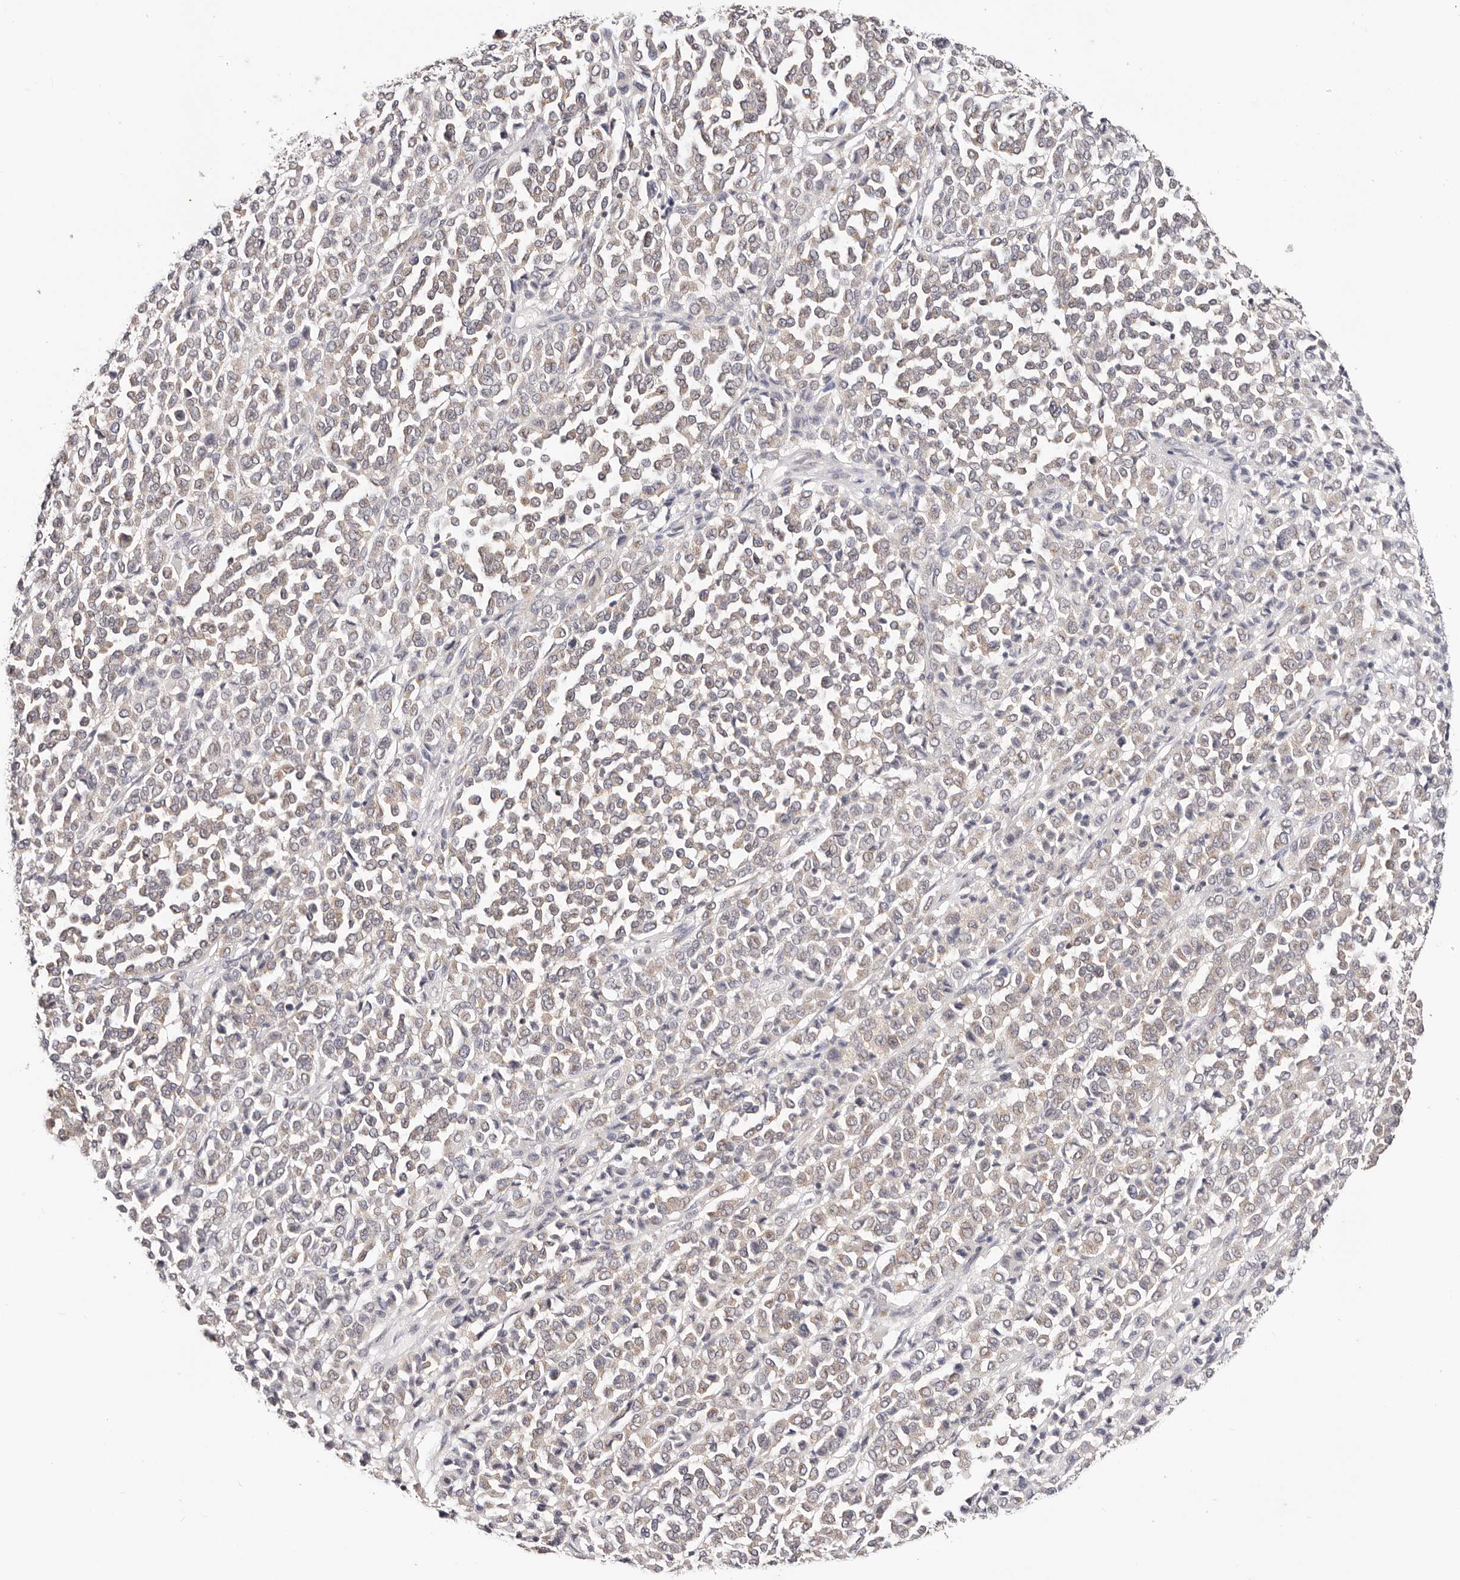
{"staining": {"intensity": "weak", "quantity": ">75%", "location": "cytoplasmic/membranous"}, "tissue": "melanoma", "cell_type": "Tumor cells", "image_type": "cancer", "snomed": [{"axis": "morphology", "description": "Malignant melanoma, Metastatic site"}, {"axis": "topography", "description": "Pancreas"}], "caption": "Melanoma stained with a protein marker demonstrates weak staining in tumor cells.", "gene": "VIPAS39", "patient": {"sex": "female", "age": 30}}